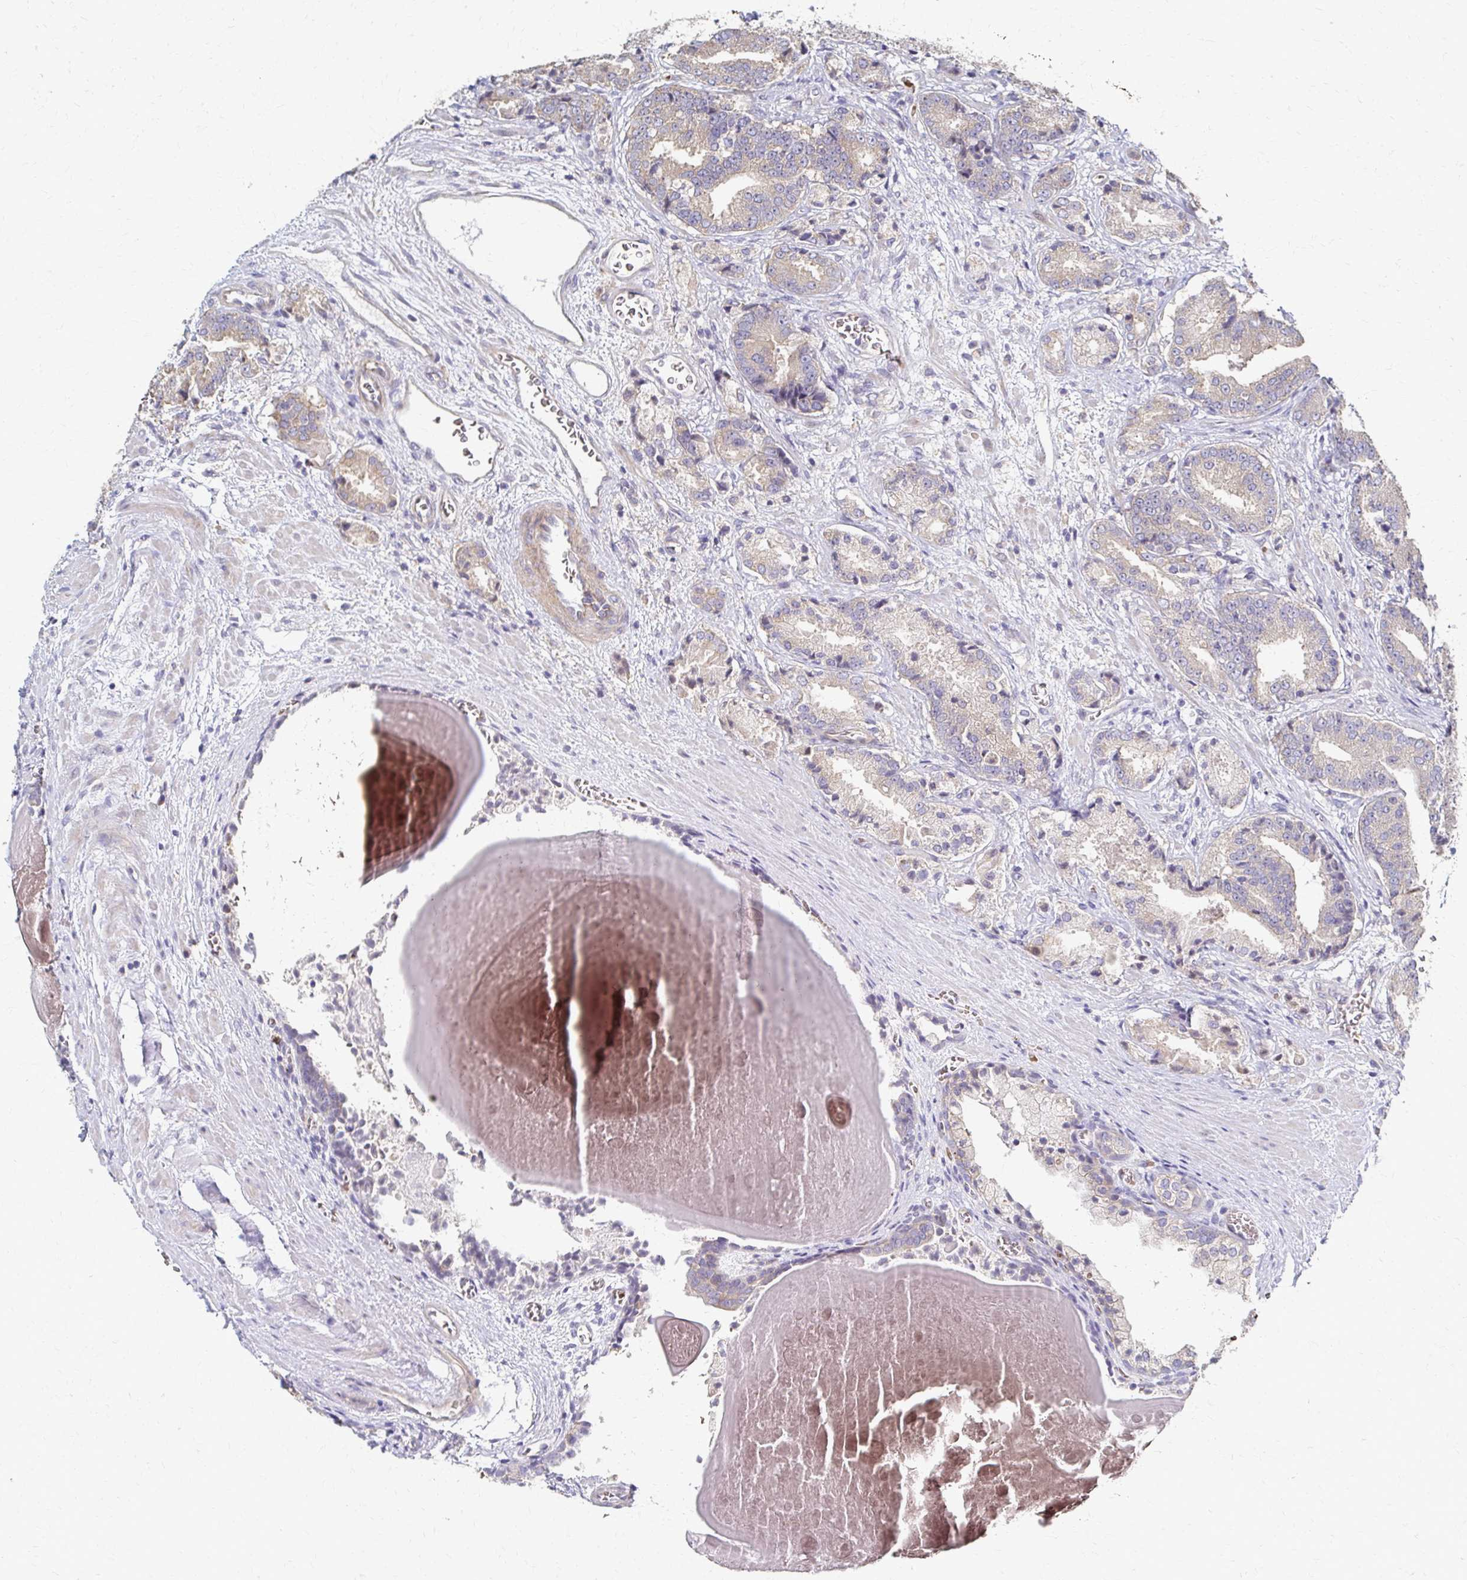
{"staining": {"intensity": "weak", "quantity": ">75%", "location": "cytoplasmic/membranous"}, "tissue": "prostate cancer", "cell_type": "Tumor cells", "image_type": "cancer", "snomed": [{"axis": "morphology", "description": "Adenocarcinoma, High grade"}, {"axis": "topography", "description": "Prostate and seminal vesicle, NOS"}], "caption": "Immunohistochemistry image of neoplastic tissue: human adenocarcinoma (high-grade) (prostate) stained using immunohistochemistry (IHC) reveals low levels of weak protein expression localized specifically in the cytoplasmic/membranous of tumor cells, appearing as a cytoplasmic/membranous brown color.", "gene": "SKA2", "patient": {"sex": "male", "age": 61}}